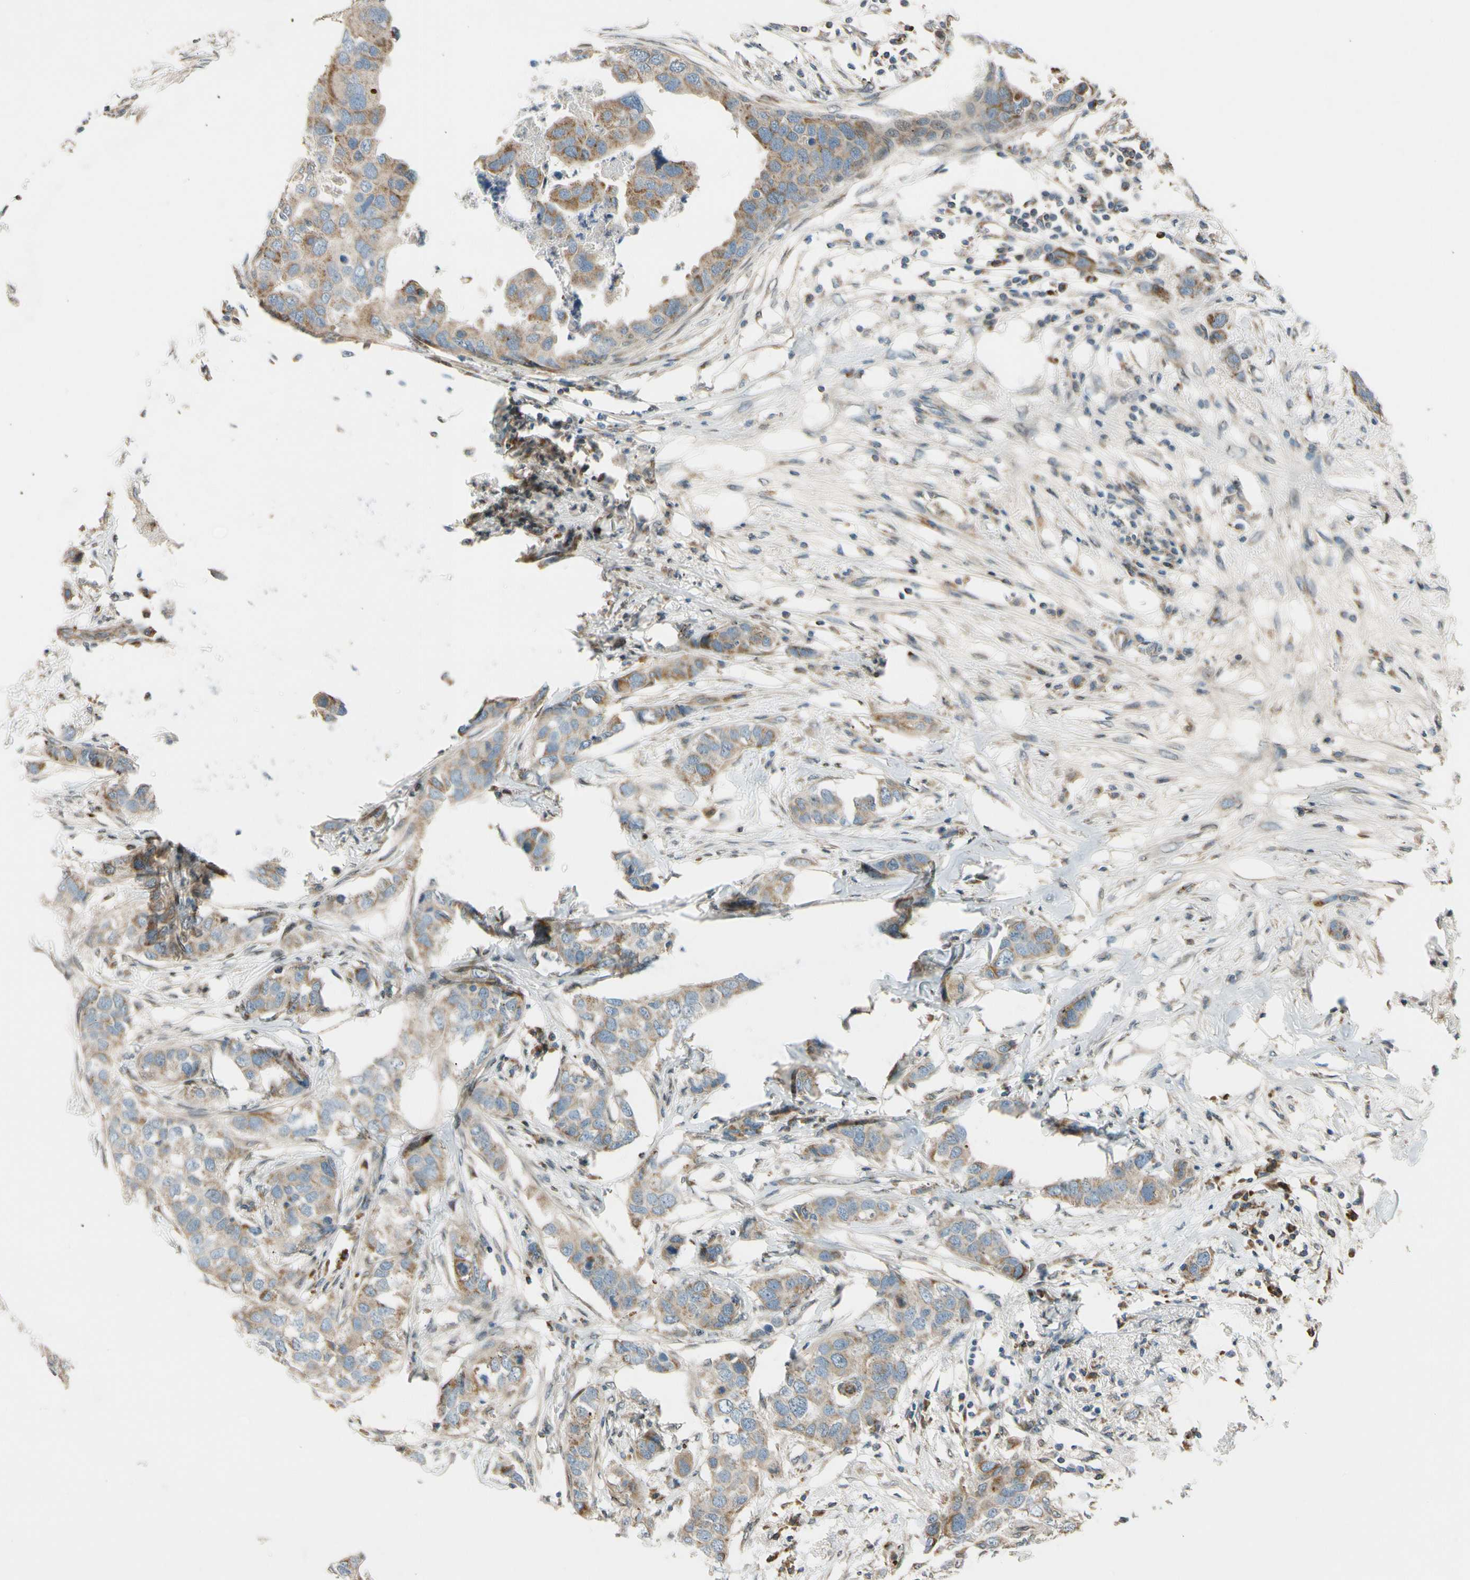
{"staining": {"intensity": "weak", "quantity": ">75%", "location": "cytoplasmic/membranous"}, "tissue": "breast cancer", "cell_type": "Tumor cells", "image_type": "cancer", "snomed": [{"axis": "morphology", "description": "Duct carcinoma"}, {"axis": "topography", "description": "Breast"}], "caption": "Human intraductal carcinoma (breast) stained with a protein marker reveals weak staining in tumor cells.", "gene": "NPHP3", "patient": {"sex": "female", "age": 50}}